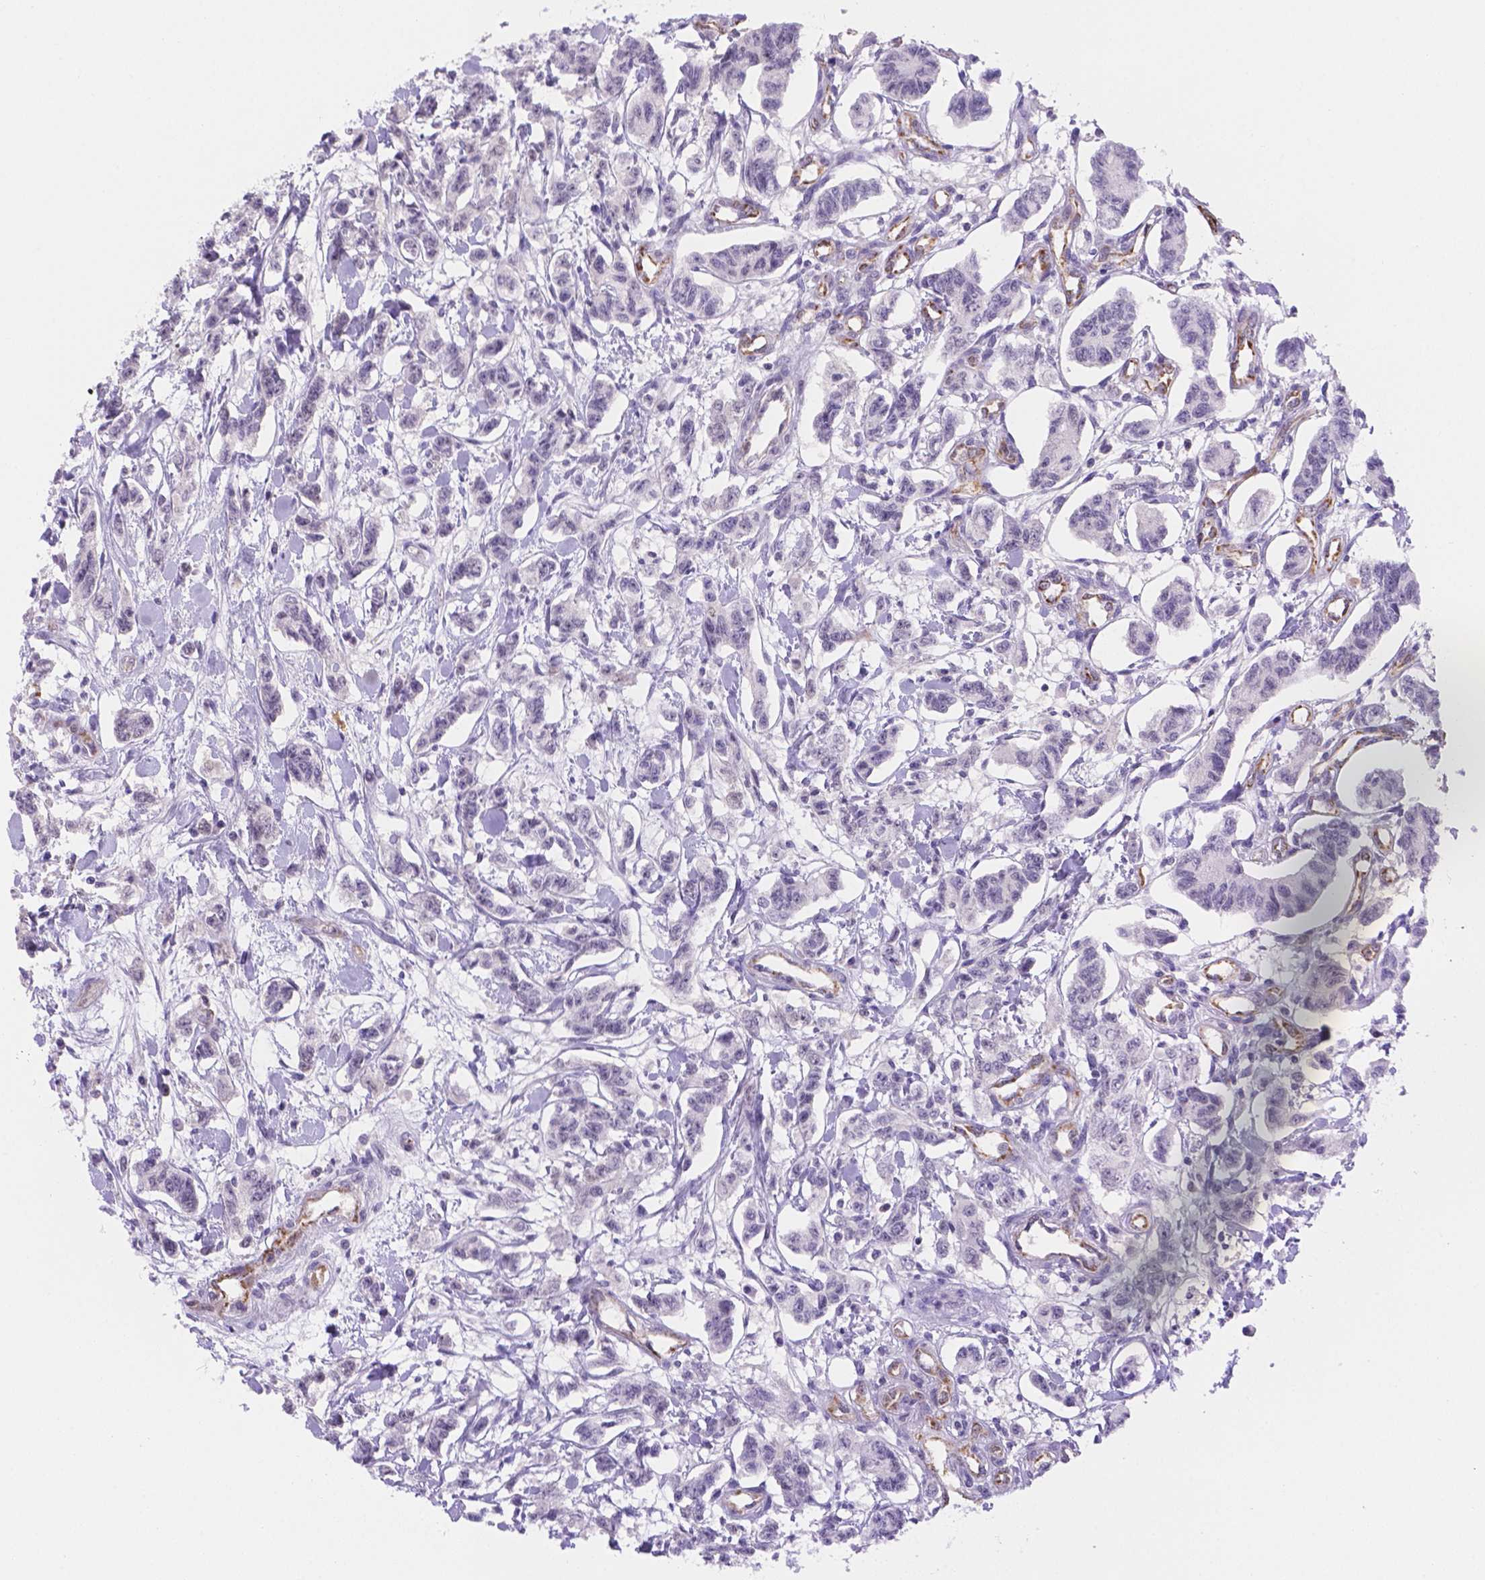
{"staining": {"intensity": "negative", "quantity": "none", "location": "none"}, "tissue": "carcinoid", "cell_type": "Tumor cells", "image_type": "cancer", "snomed": [{"axis": "morphology", "description": "Carcinoid, malignant, NOS"}, {"axis": "topography", "description": "Kidney"}], "caption": "This micrograph is of carcinoid stained with IHC to label a protein in brown with the nuclei are counter-stained blue. There is no staining in tumor cells.", "gene": "NXPE2", "patient": {"sex": "female", "age": 41}}